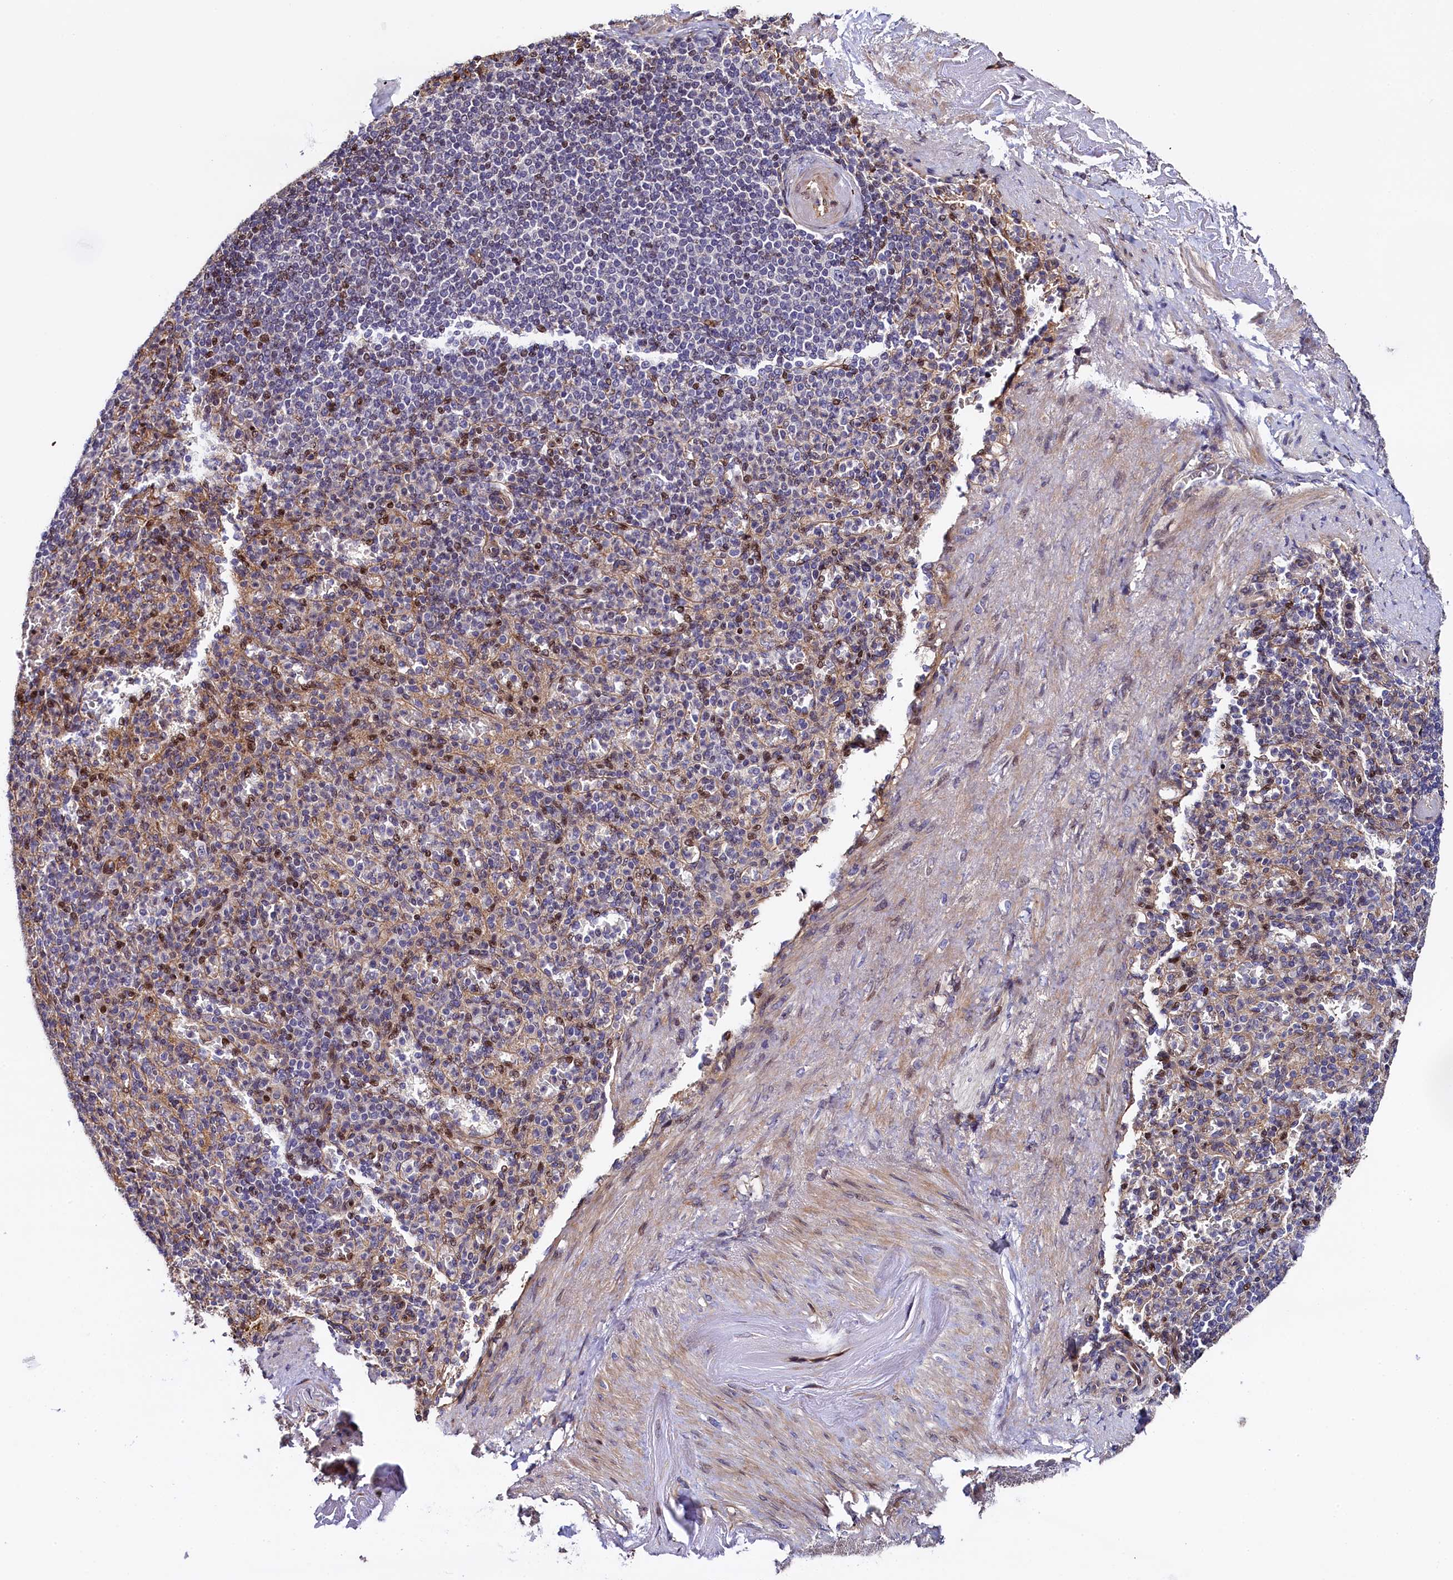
{"staining": {"intensity": "moderate", "quantity": "<25%", "location": "nuclear"}, "tissue": "spleen", "cell_type": "Cells in red pulp", "image_type": "normal", "snomed": [{"axis": "morphology", "description": "Normal tissue, NOS"}, {"axis": "topography", "description": "Spleen"}], "caption": "Spleen stained with DAB (3,3'-diaminobenzidine) IHC displays low levels of moderate nuclear staining in about <25% of cells in red pulp.", "gene": "TGDS", "patient": {"sex": "female", "age": 74}}